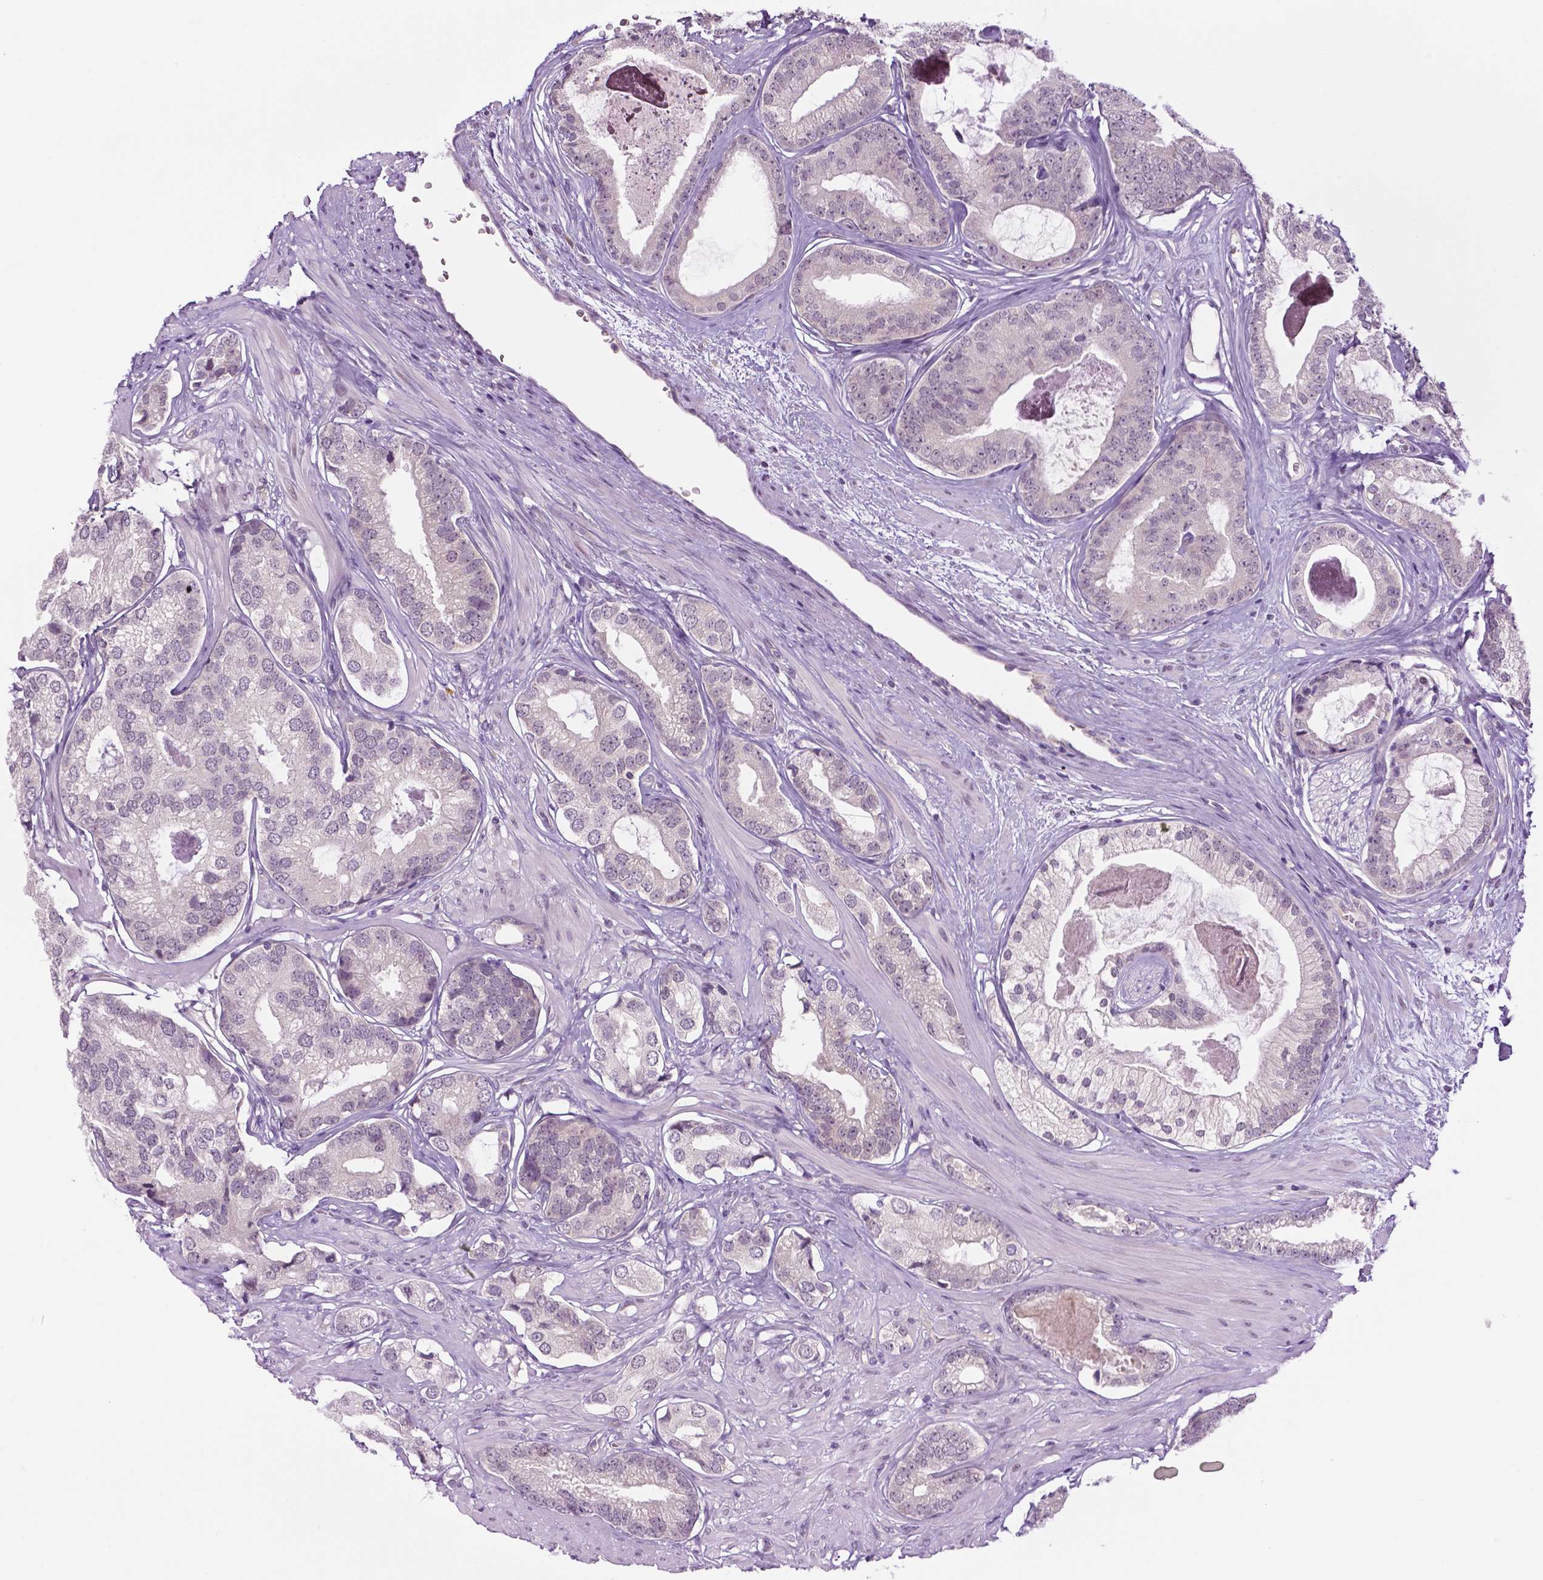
{"staining": {"intensity": "negative", "quantity": "none", "location": "none"}, "tissue": "prostate cancer", "cell_type": "Tumor cells", "image_type": "cancer", "snomed": [{"axis": "morphology", "description": "Adenocarcinoma, Low grade"}, {"axis": "topography", "description": "Prostate"}], "caption": "Human prostate cancer stained for a protein using immunohistochemistry demonstrates no staining in tumor cells.", "gene": "DENND4A", "patient": {"sex": "male", "age": 61}}